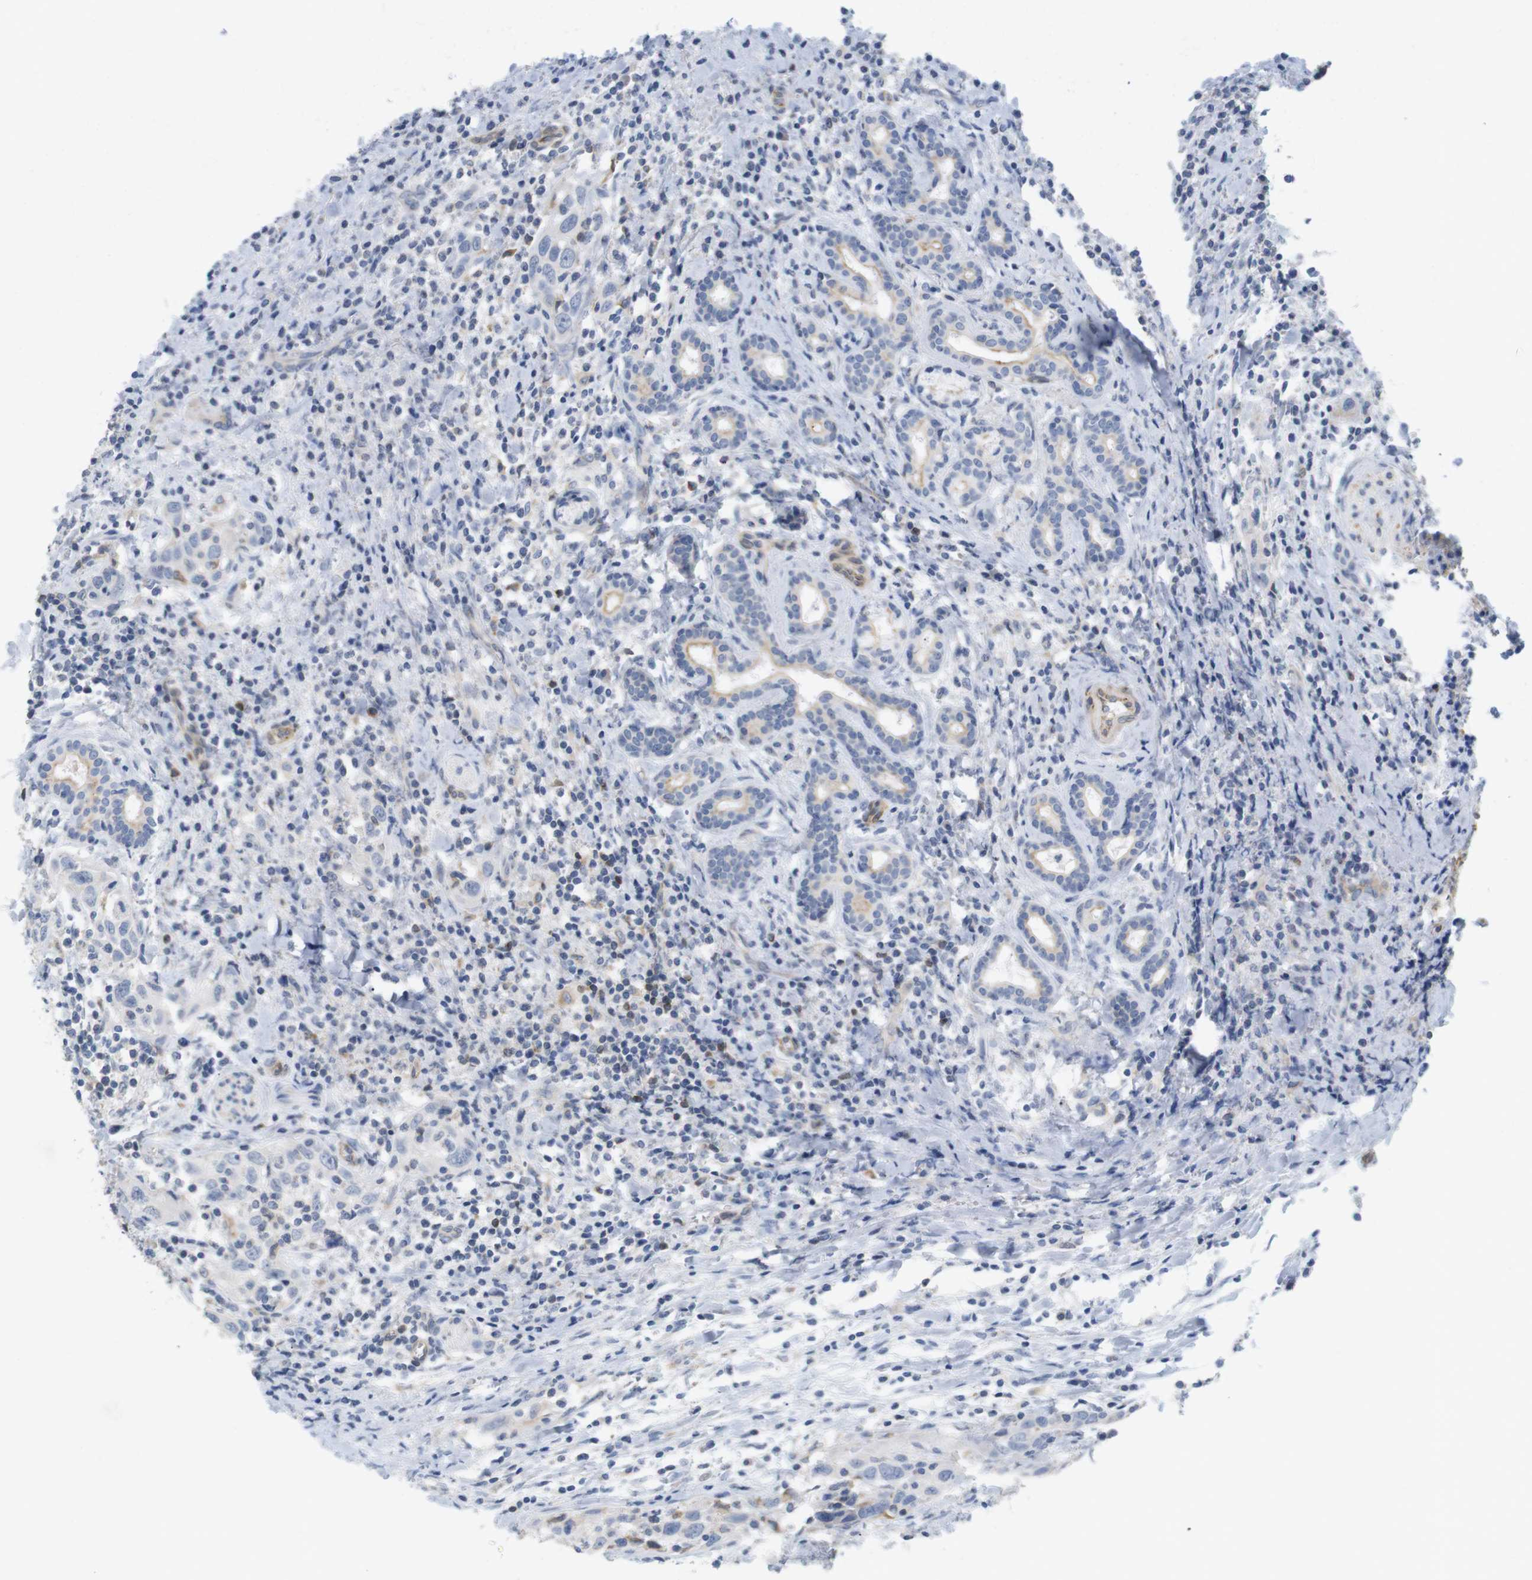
{"staining": {"intensity": "negative", "quantity": "none", "location": "none"}, "tissue": "head and neck cancer", "cell_type": "Tumor cells", "image_type": "cancer", "snomed": [{"axis": "morphology", "description": "Squamous cell carcinoma, NOS"}, {"axis": "topography", "description": "Oral tissue"}, {"axis": "topography", "description": "Head-Neck"}], "caption": "Image shows no protein staining in tumor cells of squamous cell carcinoma (head and neck) tissue.", "gene": "ITPR1", "patient": {"sex": "female", "age": 50}}